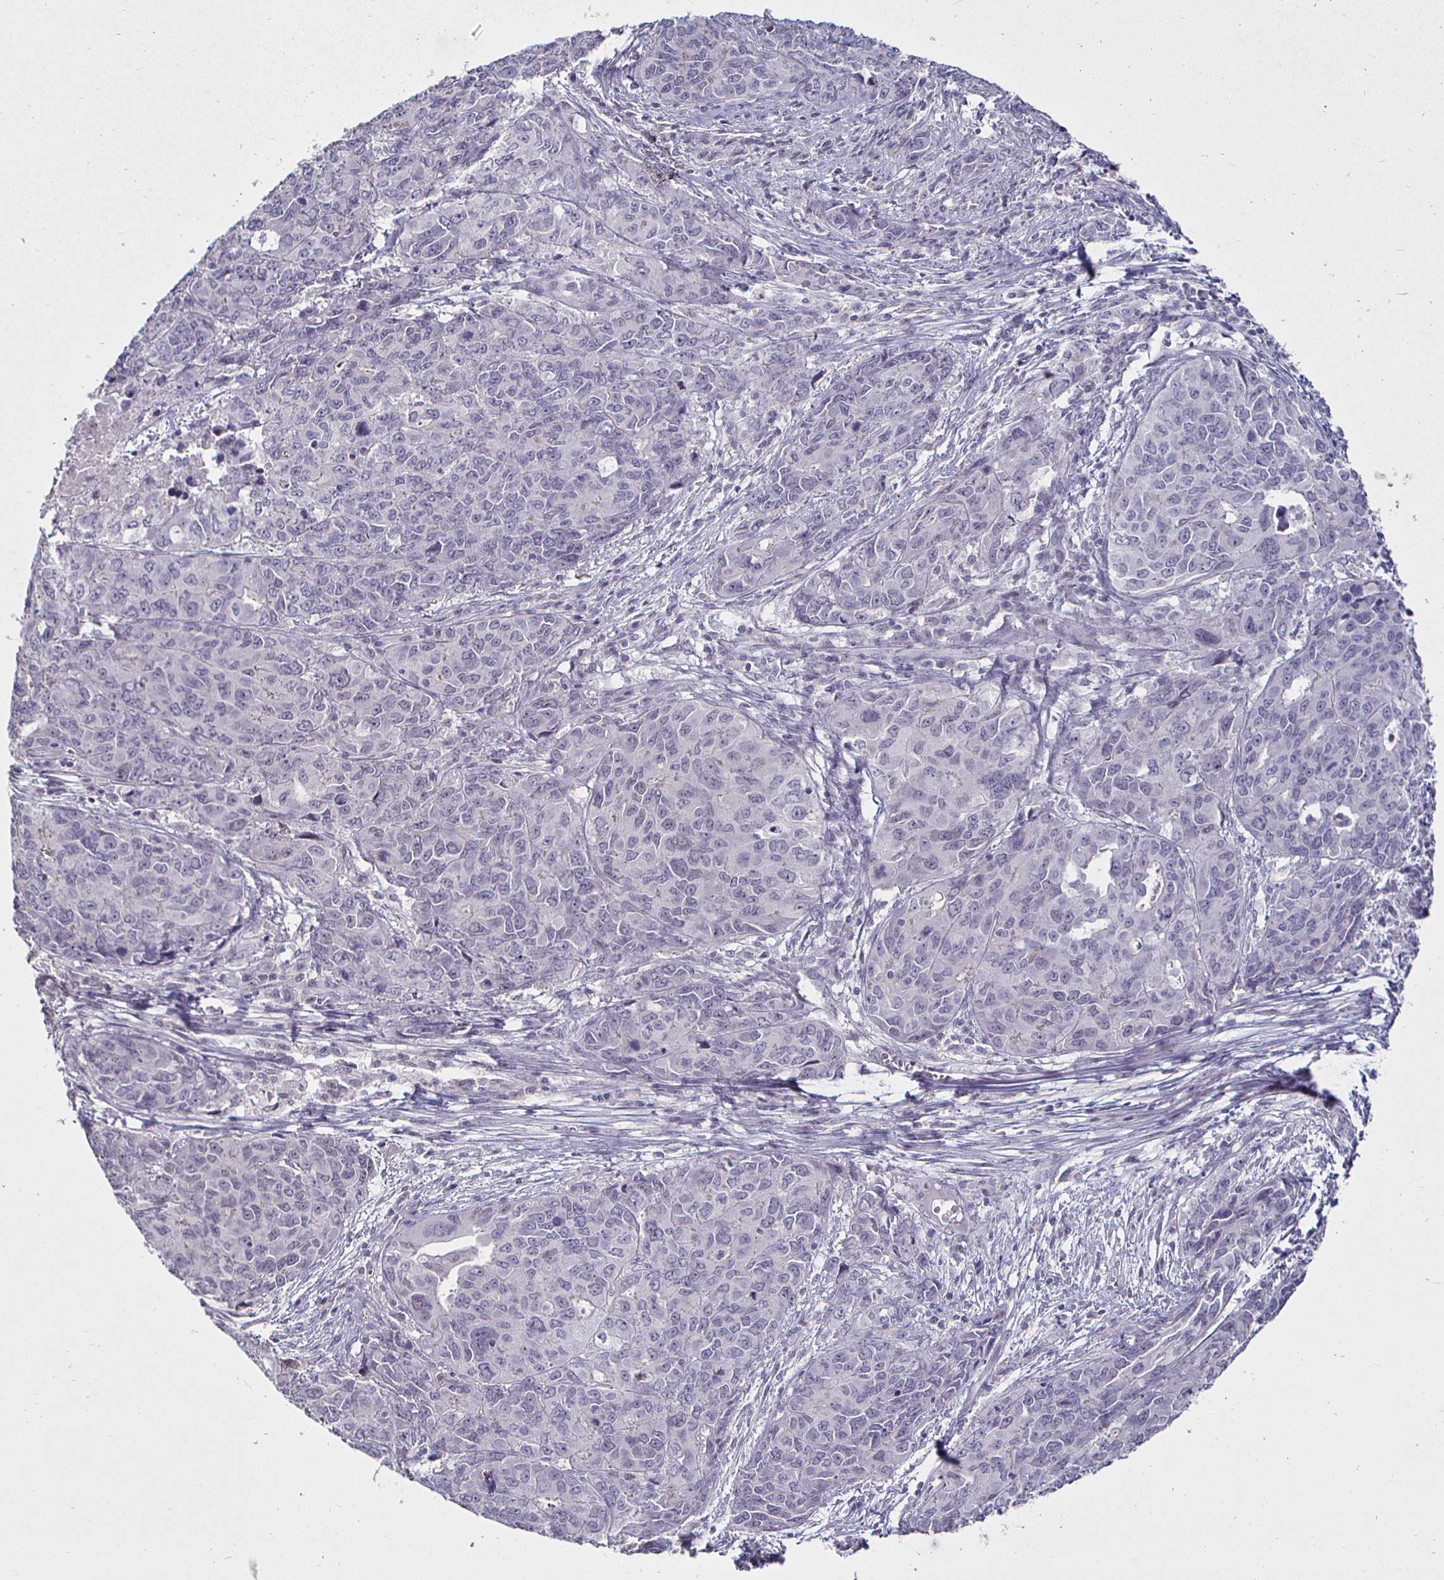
{"staining": {"intensity": "weak", "quantity": "<25%", "location": "nuclear"}, "tissue": "endometrial cancer", "cell_type": "Tumor cells", "image_type": "cancer", "snomed": [{"axis": "morphology", "description": "Adenocarcinoma, NOS"}, {"axis": "topography", "description": "Uterus"}], "caption": "High power microscopy micrograph of an immunohistochemistry (IHC) histopathology image of endometrial cancer, revealing no significant expression in tumor cells.", "gene": "MLH1", "patient": {"sex": "female", "age": 79}}